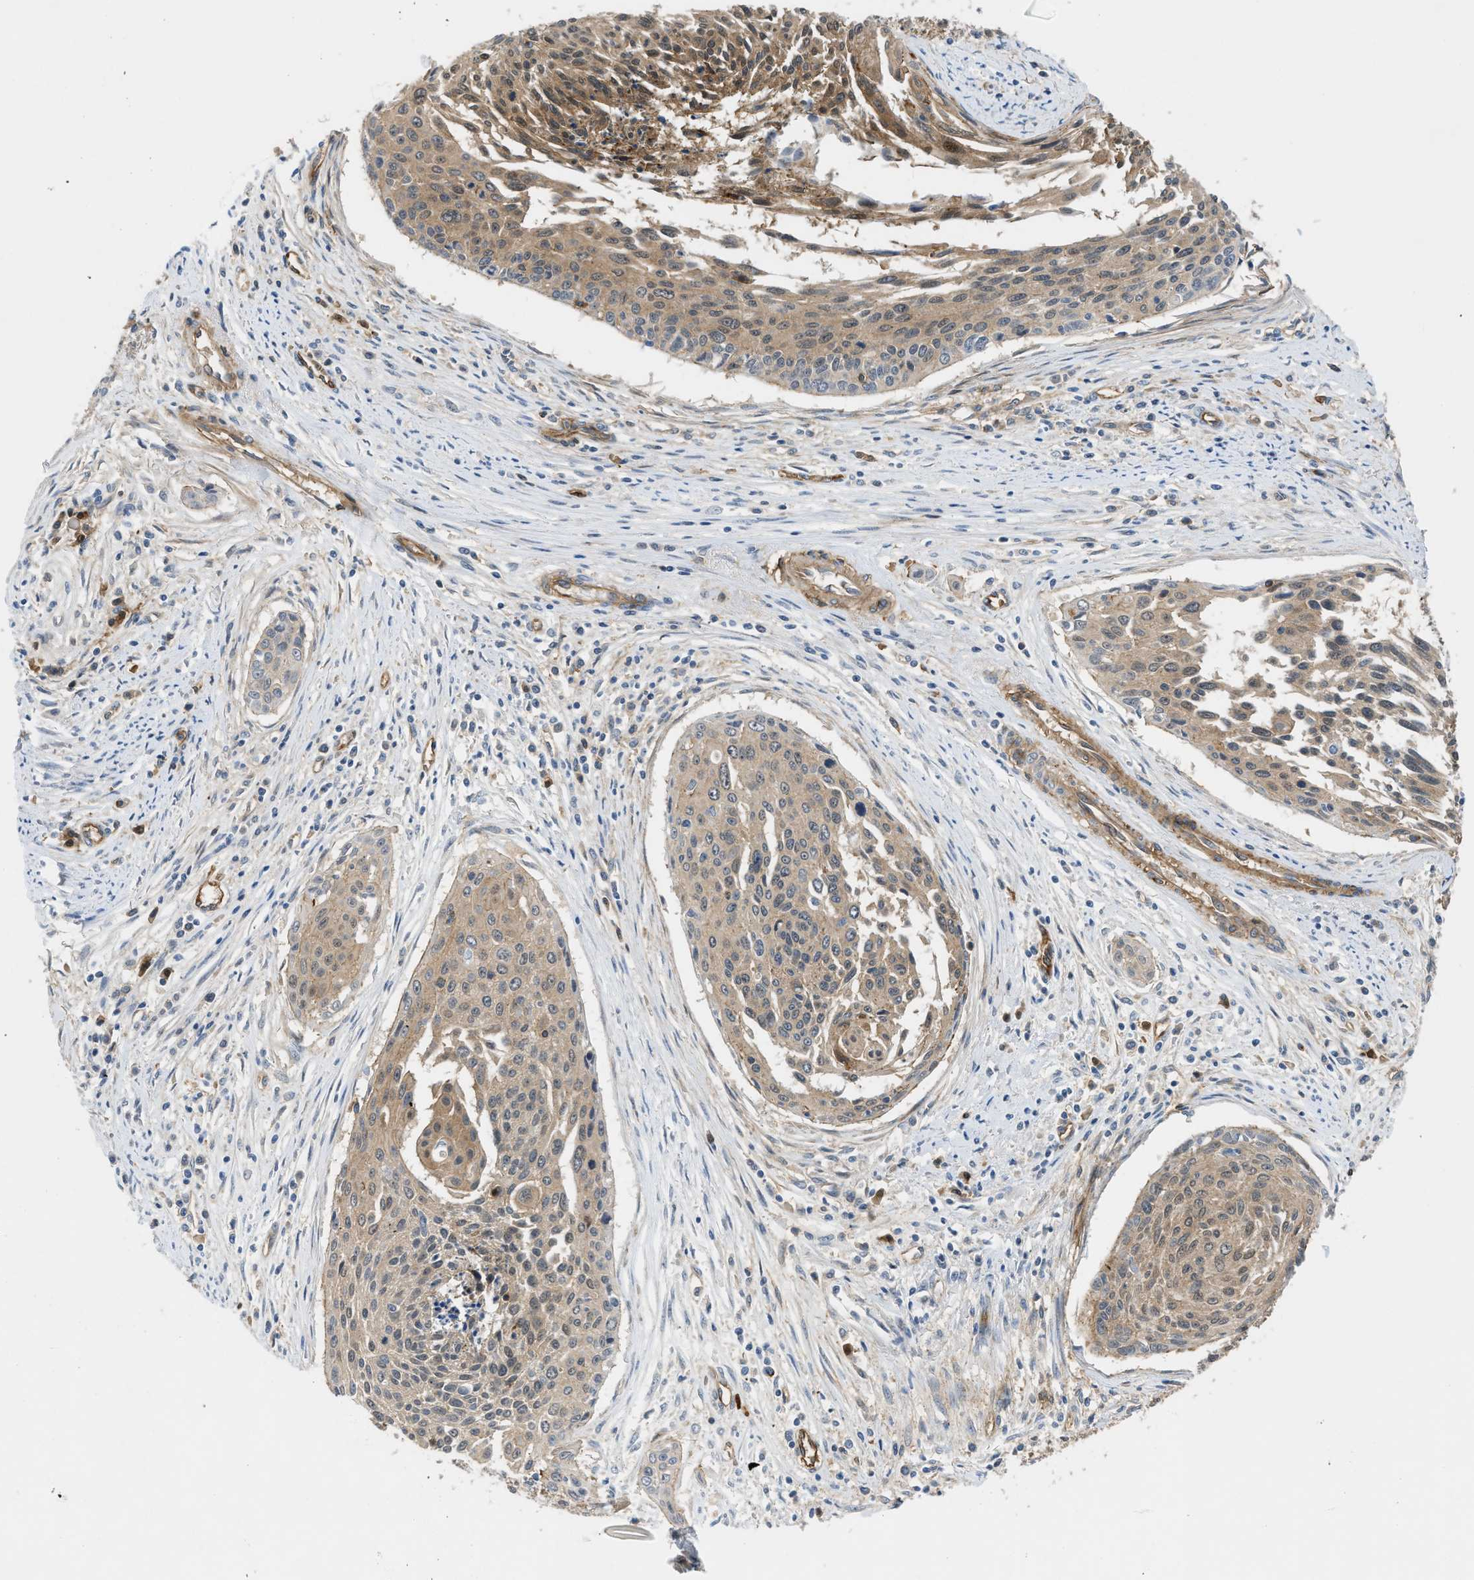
{"staining": {"intensity": "moderate", "quantity": ">75%", "location": "cytoplasmic/membranous,nuclear"}, "tissue": "cervical cancer", "cell_type": "Tumor cells", "image_type": "cancer", "snomed": [{"axis": "morphology", "description": "Squamous cell carcinoma, NOS"}, {"axis": "topography", "description": "Cervix"}], "caption": "Human squamous cell carcinoma (cervical) stained with a protein marker reveals moderate staining in tumor cells.", "gene": "TRAK2", "patient": {"sex": "female", "age": 55}}